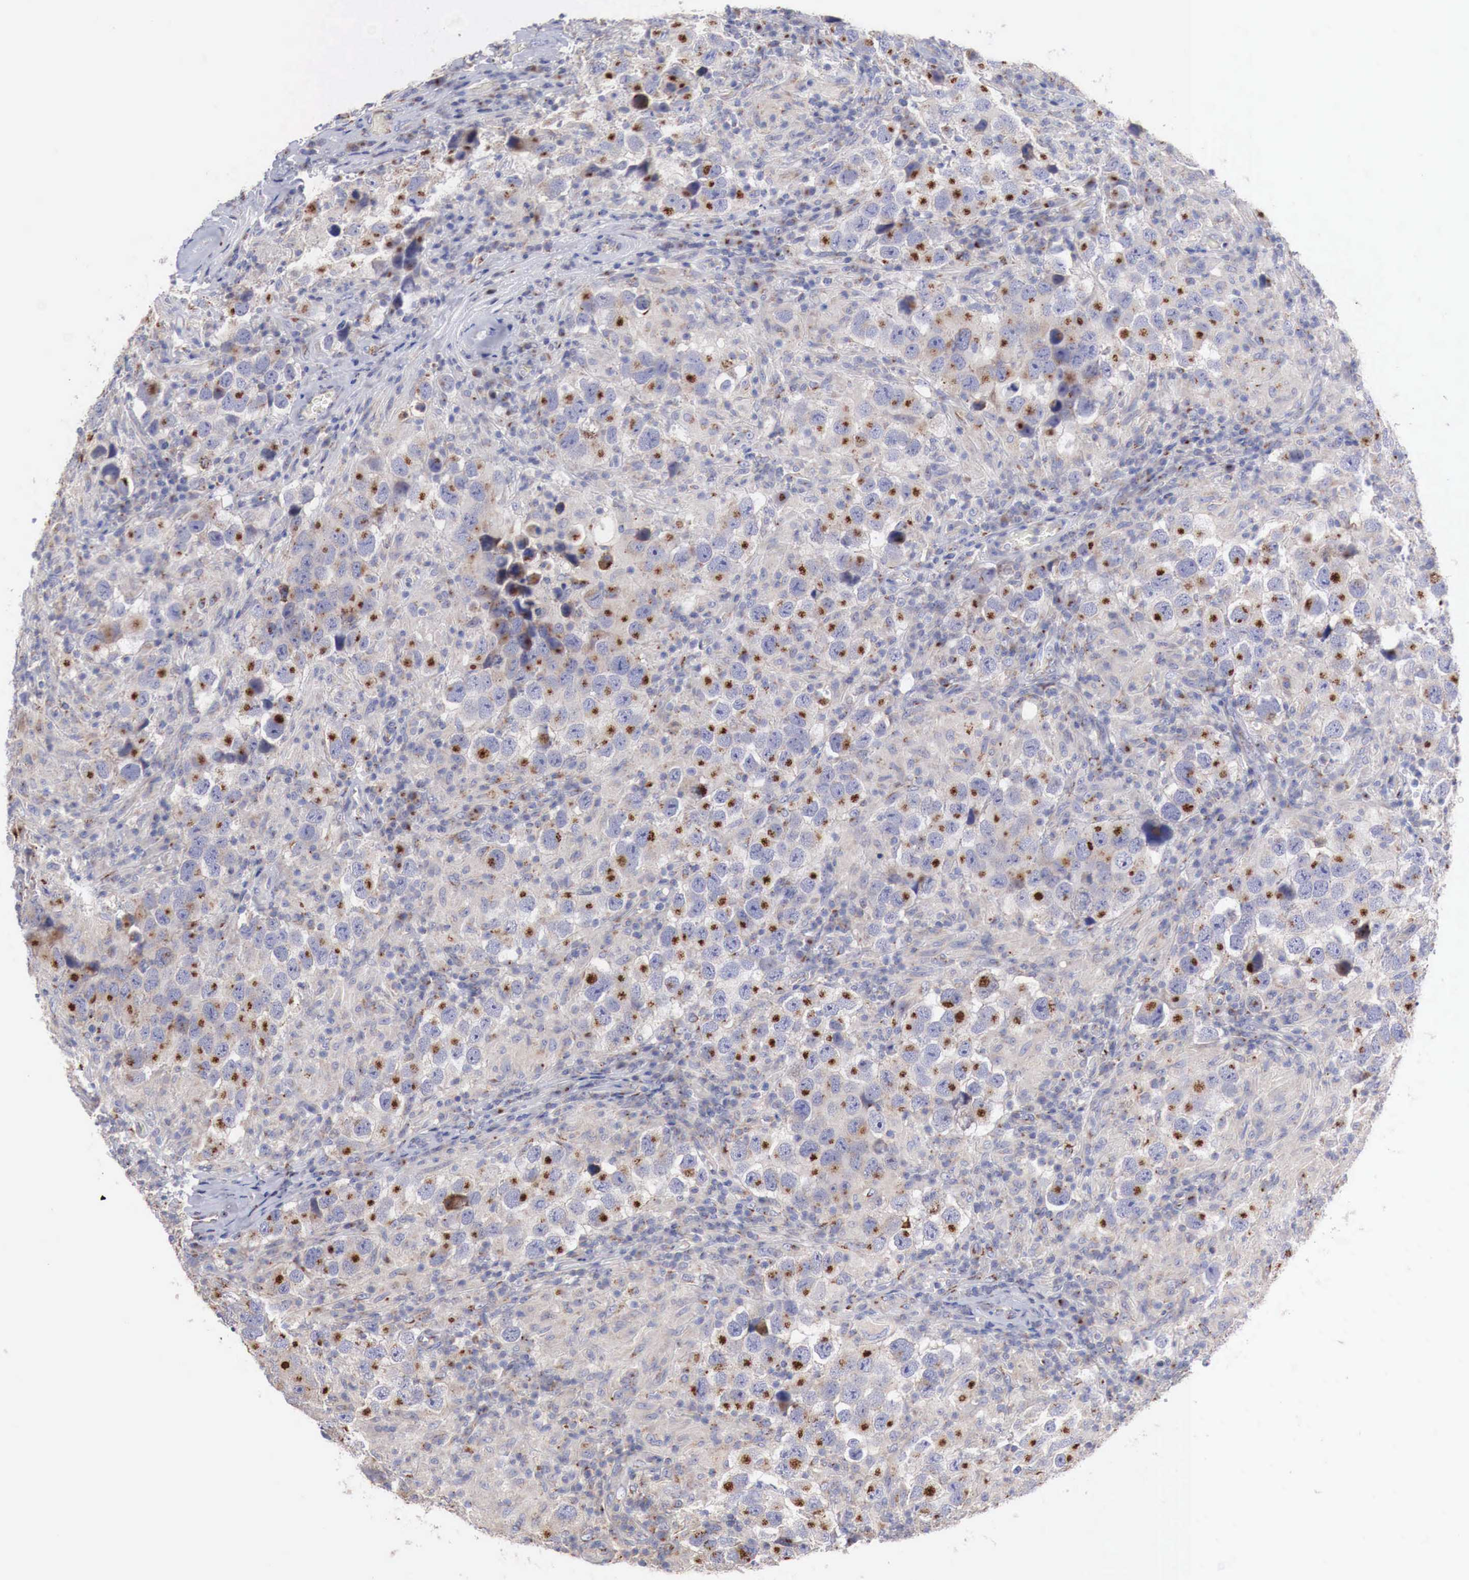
{"staining": {"intensity": "moderate", "quantity": "25%-75%", "location": "cytoplasmic/membranous"}, "tissue": "testis cancer", "cell_type": "Tumor cells", "image_type": "cancer", "snomed": [{"axis": "morphology", "description": "Carcinoma, Embryonal, NOS"}, {"axis": "topography", "description": "Testis"}], "caption": "Testis cancer (embryonal carcinoma) stained with DAB (3,3'-diaminobenzidine) IHC reveals medium levels of moderate cytoplasmic/membranous positivity in about 25%-75% of tumor cells. The staining was performed using DAB (3,3'-diaminobenzidine), with brown indicating positive protein expression. Nuclei are stained blue with hematoxylin.", "gene": "SYAP1", "patient": {"sex": "male", "age": 21}}